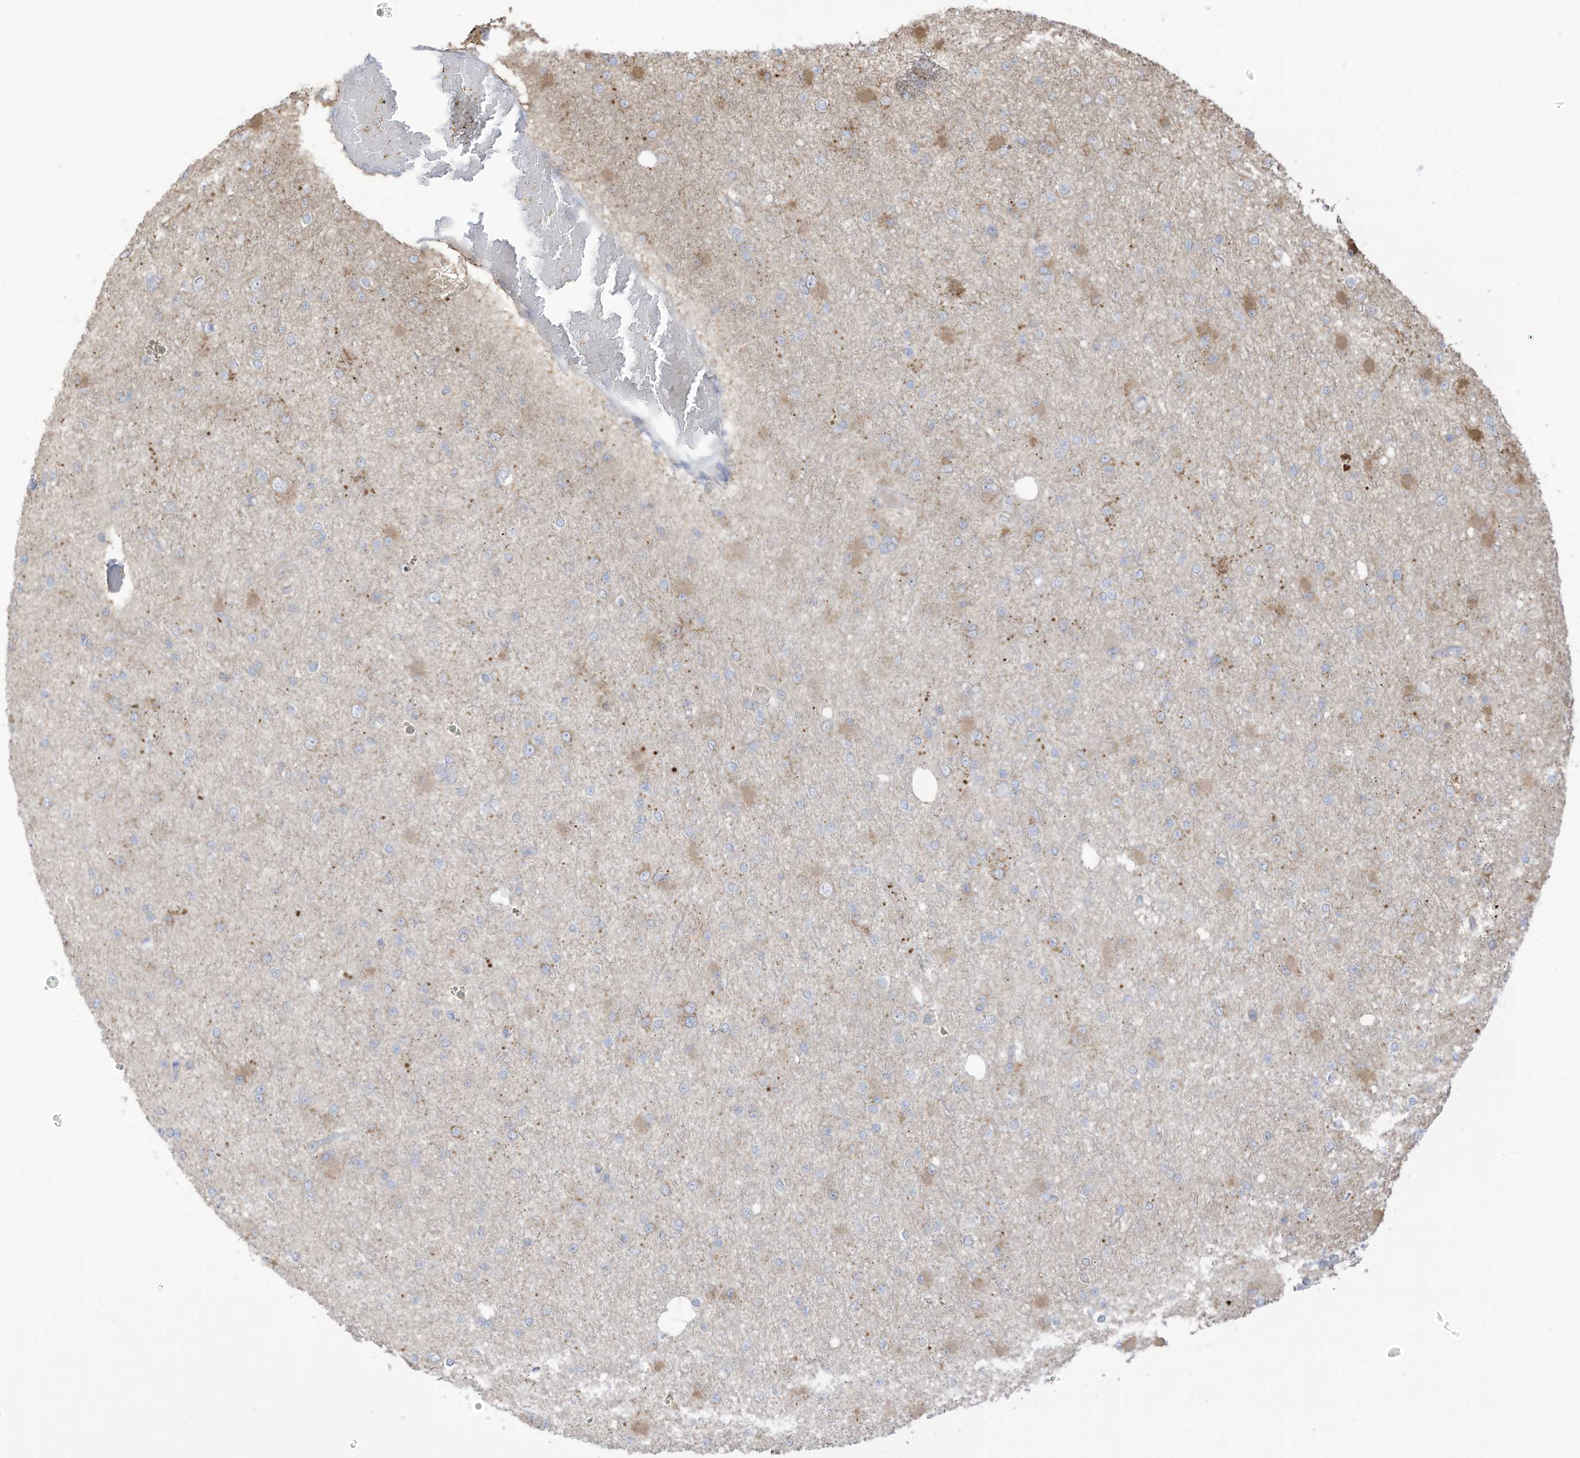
{"staining": {"intensity": "moderate", "quantity": "<25%", "location": "cytoplasmic/membranous"}, "tissue": "glioma", "cell_type": "Tumor cells", "image_type": "cancer", "snomed": [{"axis": "morphology", "description": "Glioma, malignant, Low grade"}, {"axis": "topography", "description": "Brain"}], "caption": "High-power microscopy captured an immunohistochemistry (IHC) image of glioma, revealing moderate cytoplasmic/membranous positivity in approximately <25% of tumor cells.", "gene": "CGAS", "patient": {"sex": "female", "age": 22}}